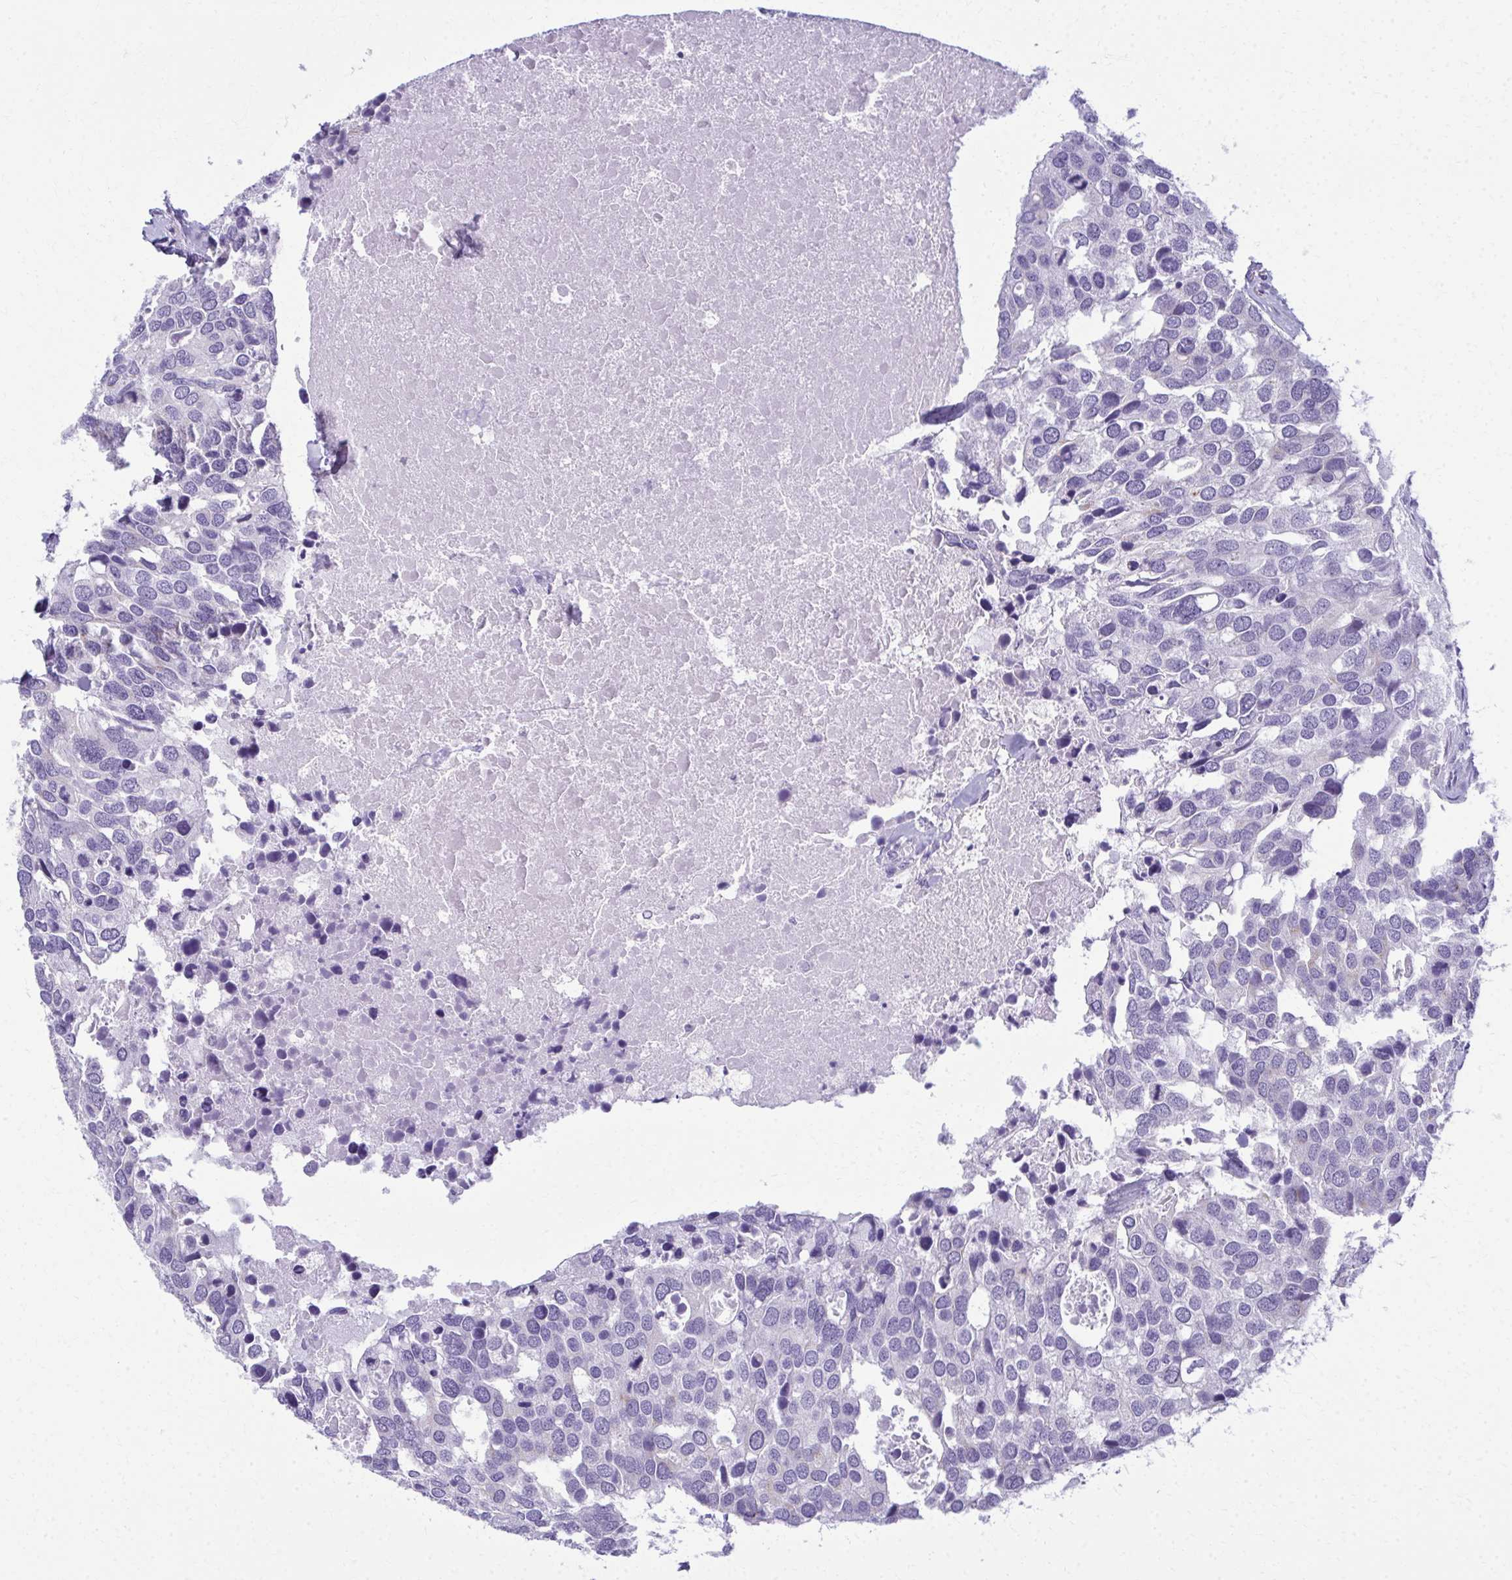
{"staining": {"intensity": "negative", "quantity": "none", "location": "none"}, "tissue": "breast cancer", "cell_type": "Tumor cells", "image_type": "cancer", "snomed": [{"axis": "morphology", "description": "Duct carcinoma"}, {"axis": "topography", "description": "Breast"}], "caption": "The immunohistochemistry (IHC) image has no significant positivity in tumor cells of breast cancer (infiltrating ductal carcinoma) tissue.", "gene": "SCLY", "patient": {"sex": "female", "age": 83}}